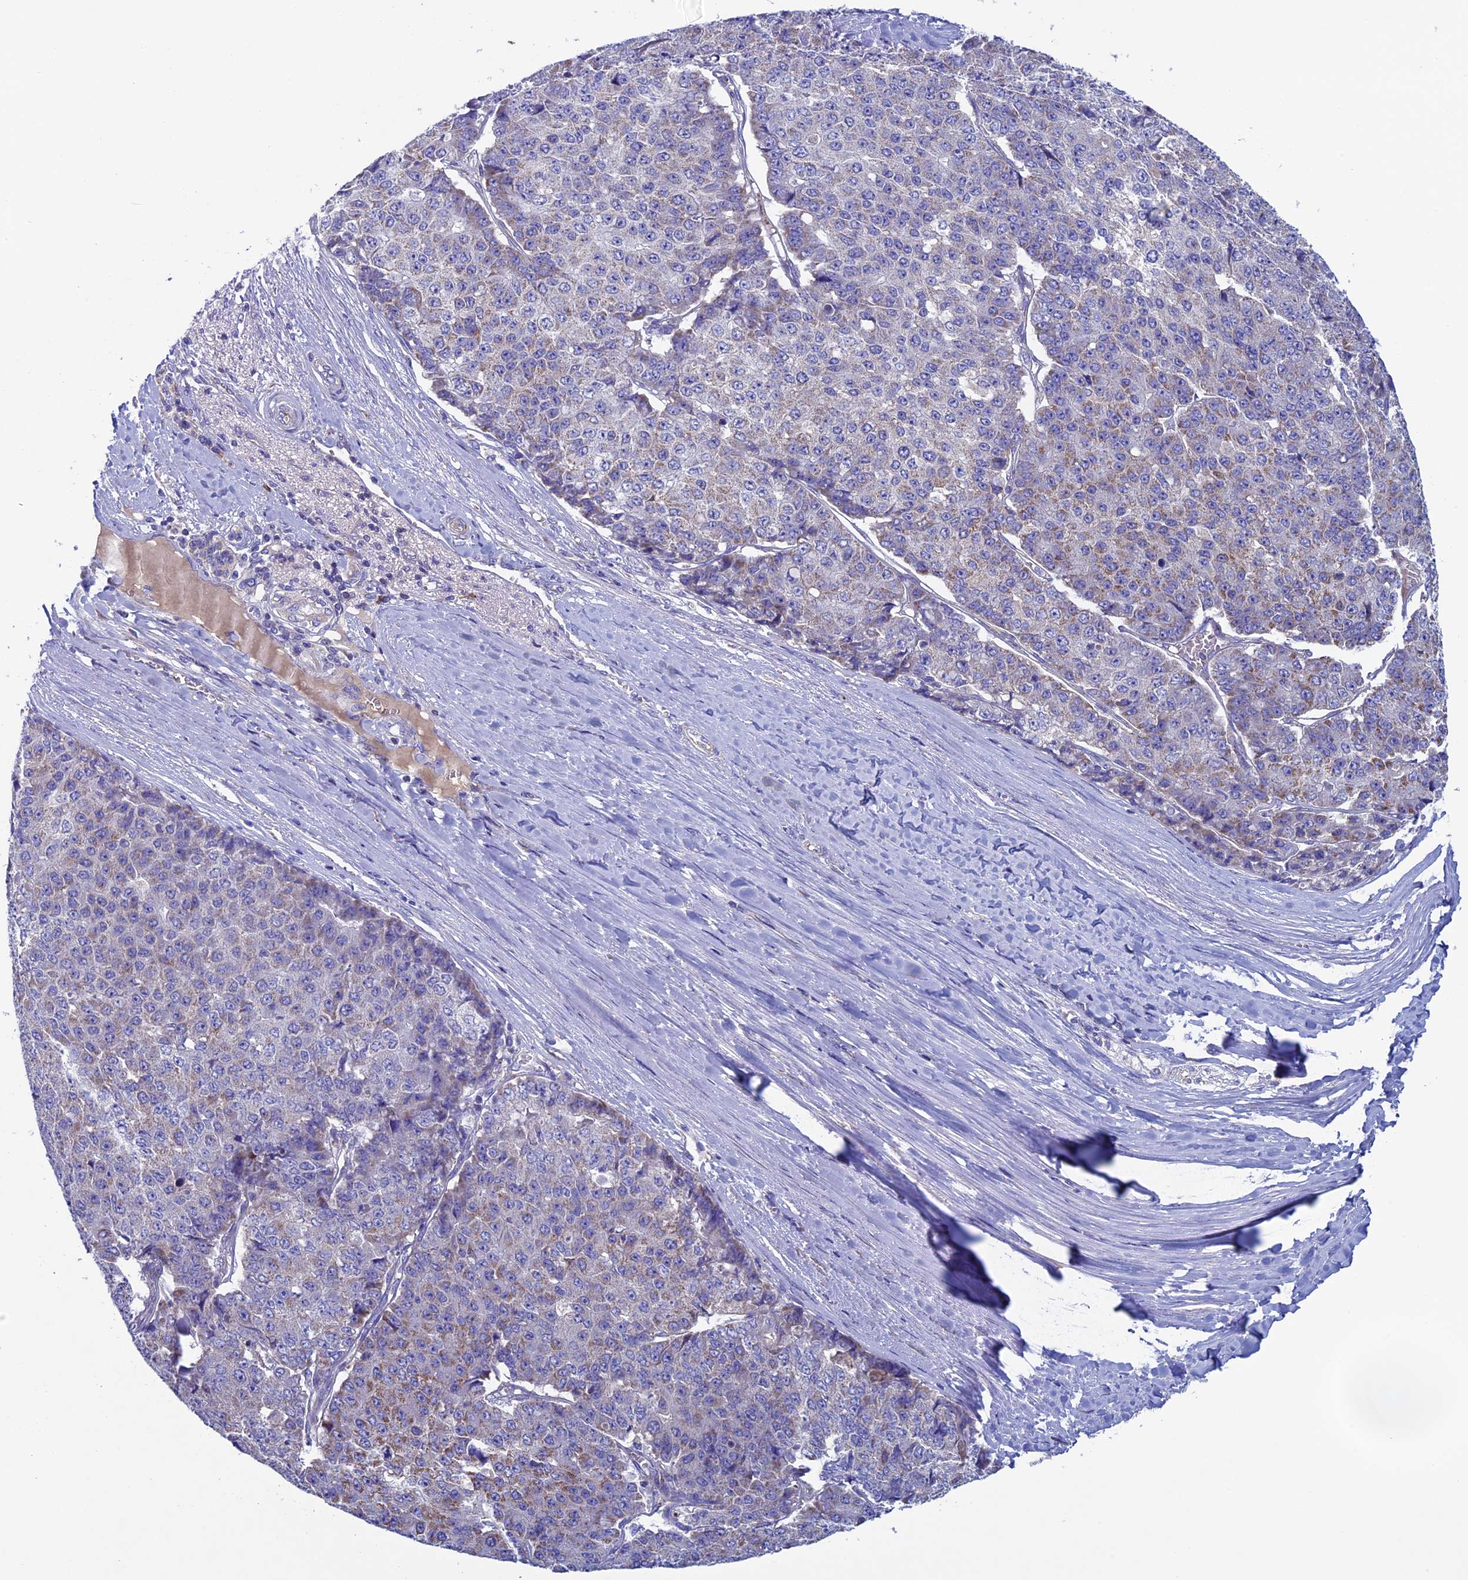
{"staining": {"intensity": "negative", "quantity": "none", "location": "none"}, "tissue": "pancreatic cancer", "cell_type": "Tumor cells", "image_type": "cancer", "snomed": [{"axis": "morphology", "description": "Adenocarcinoma, NOS"}, {"axis": "topography", "description": "Pancreas"}], "caption": "Immunohistochemistry micrograph of neoplastic tissue: adenocarcinoma (pancreatic) stained with DAB (3,3'-diaminobenzidine) displays no significant protein expression in tumor cells. Brightfield microscopy of immunohistochemistry stained with DAB (brown) and hematoxylin (blue), captured at high magnification.", "gene": "SLC15A5", "patient": {"sex": "male", "age": 50}}